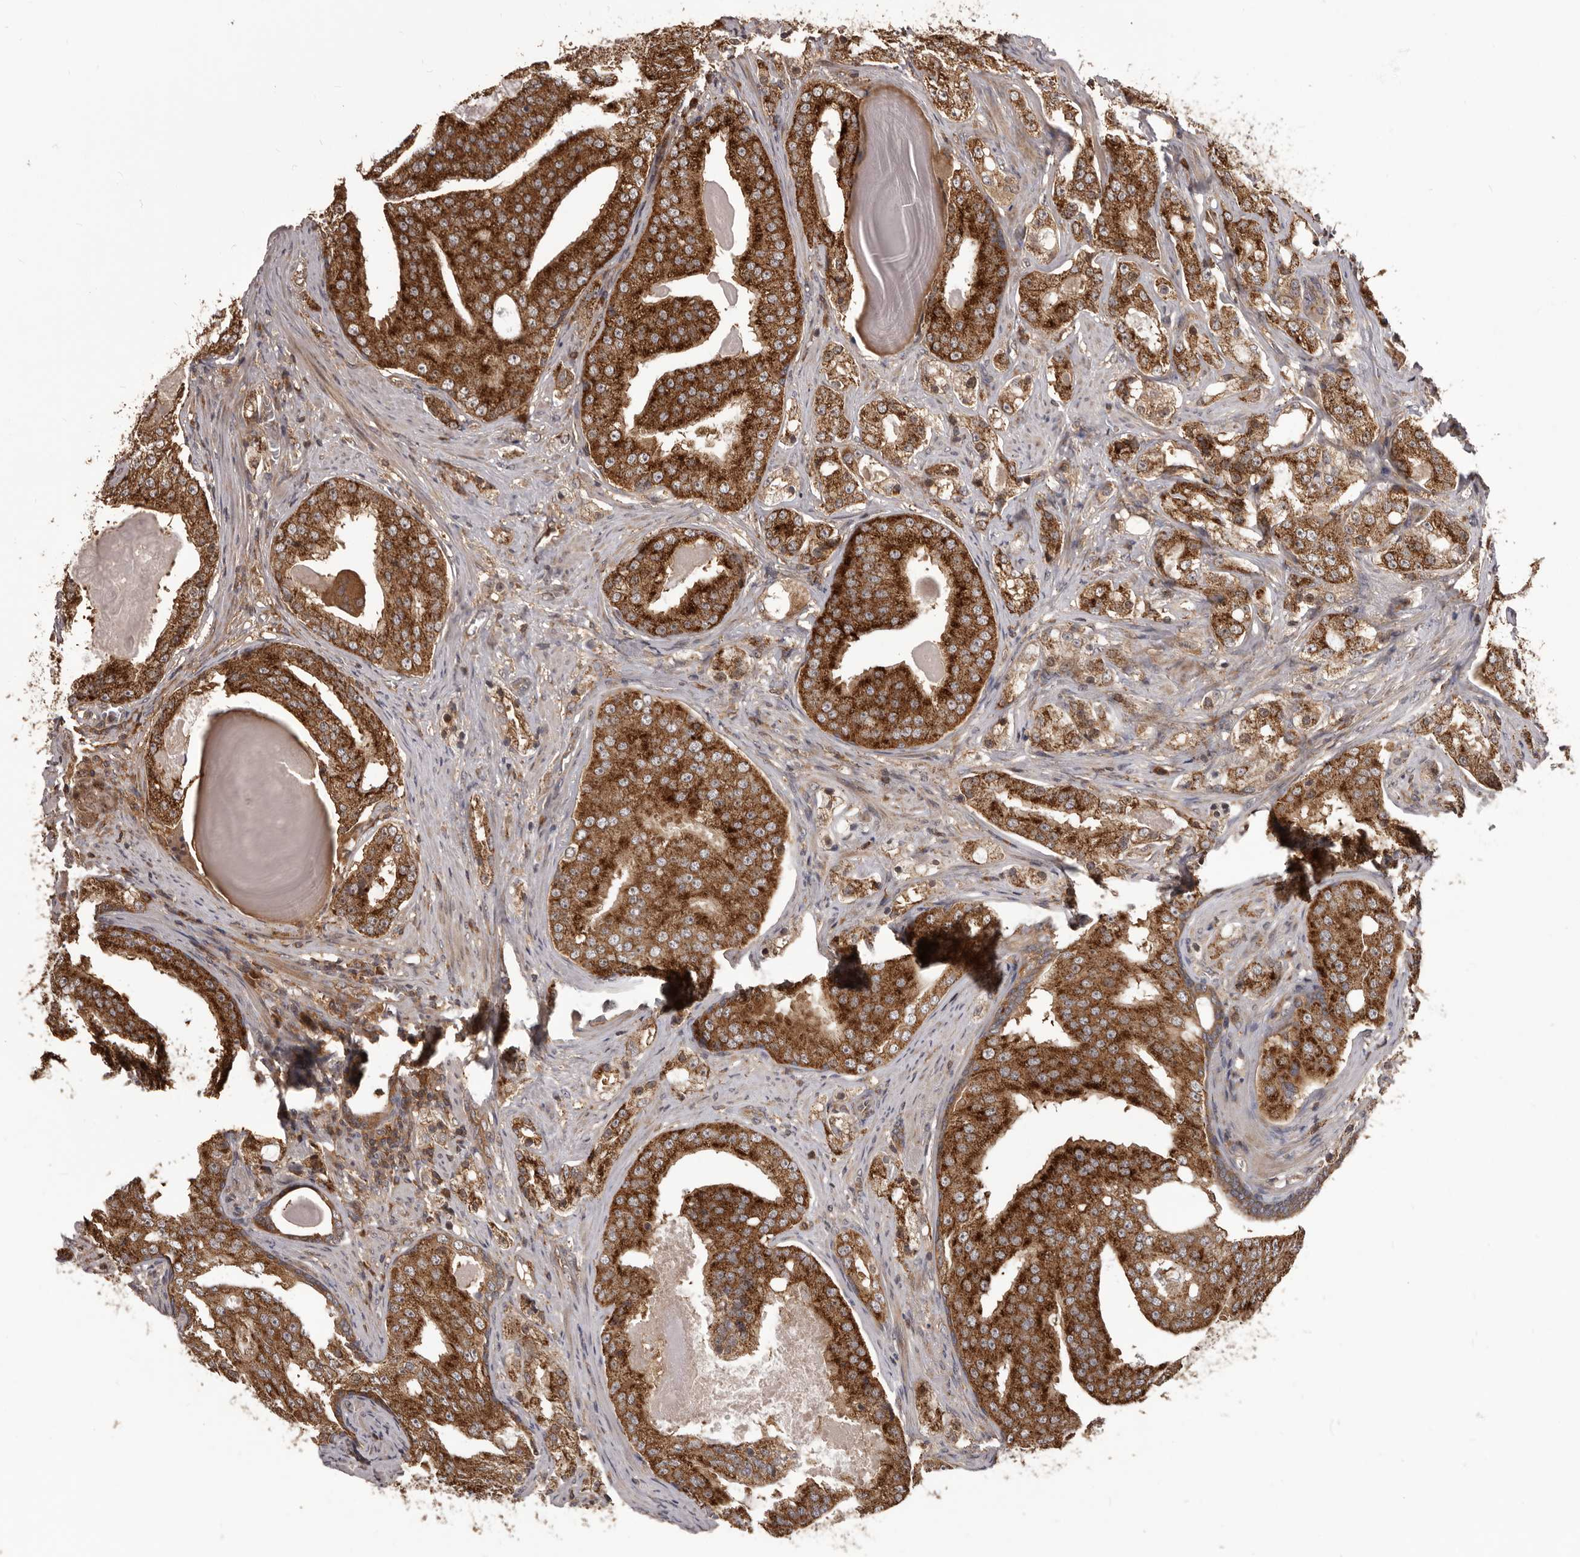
{"staining": {"intensity": "strong", "quantity": ">75%", "location": "cytoplasmic/membranous"}, "tissue": "prostate cancer", "cell_type": "Tumor cells", "image_type": "cancer", "snomed": [{"axis": "morphology", "description": "Adenocarcinoma, High grade"}, {"axis": "topography", "description": "Prostate"}], "caption": "Tumor cells reveal strong cytoplasmic/membranous staining in about >75% of cells in prostate cancer.", "gene": "HBS1L", "patient": {"sex": "male", "age": 68}}